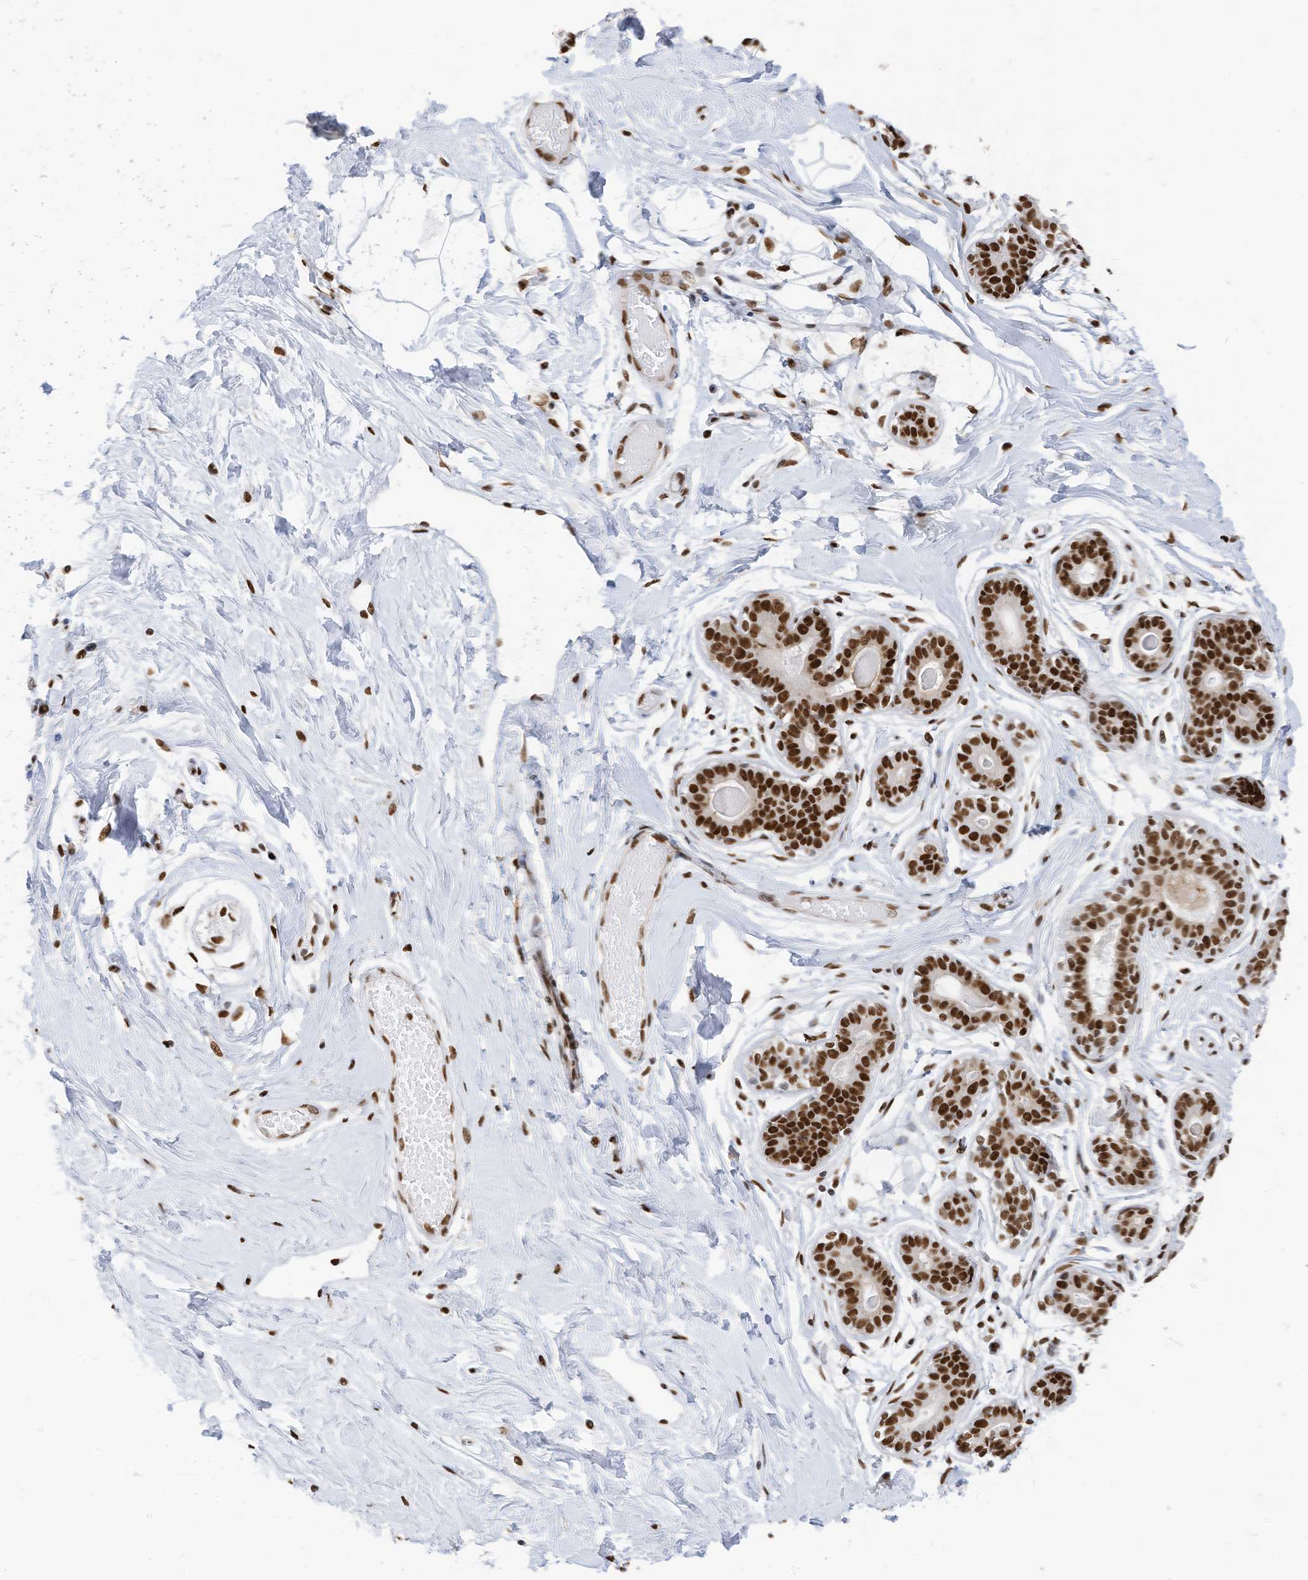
{"staining": {"intensity": "strong", "quantity": ">75%", "location": "nuclear"}, "tissue": "breast", "cell_type": "Adipocytes", "image_type": "normal", "snomed": [{"axis": "morphology", "description": "Normal tissue, NOS"}, {"axis": "topography", "description": "Breast"}], "caption": "Adipocytes display high levels of strong nuclear staining in approximately >75% of cells in normal breast. Nuclei are stained in blue.", "gene": "KHSRP", "patient": {"sex": "female", "age": 45}}